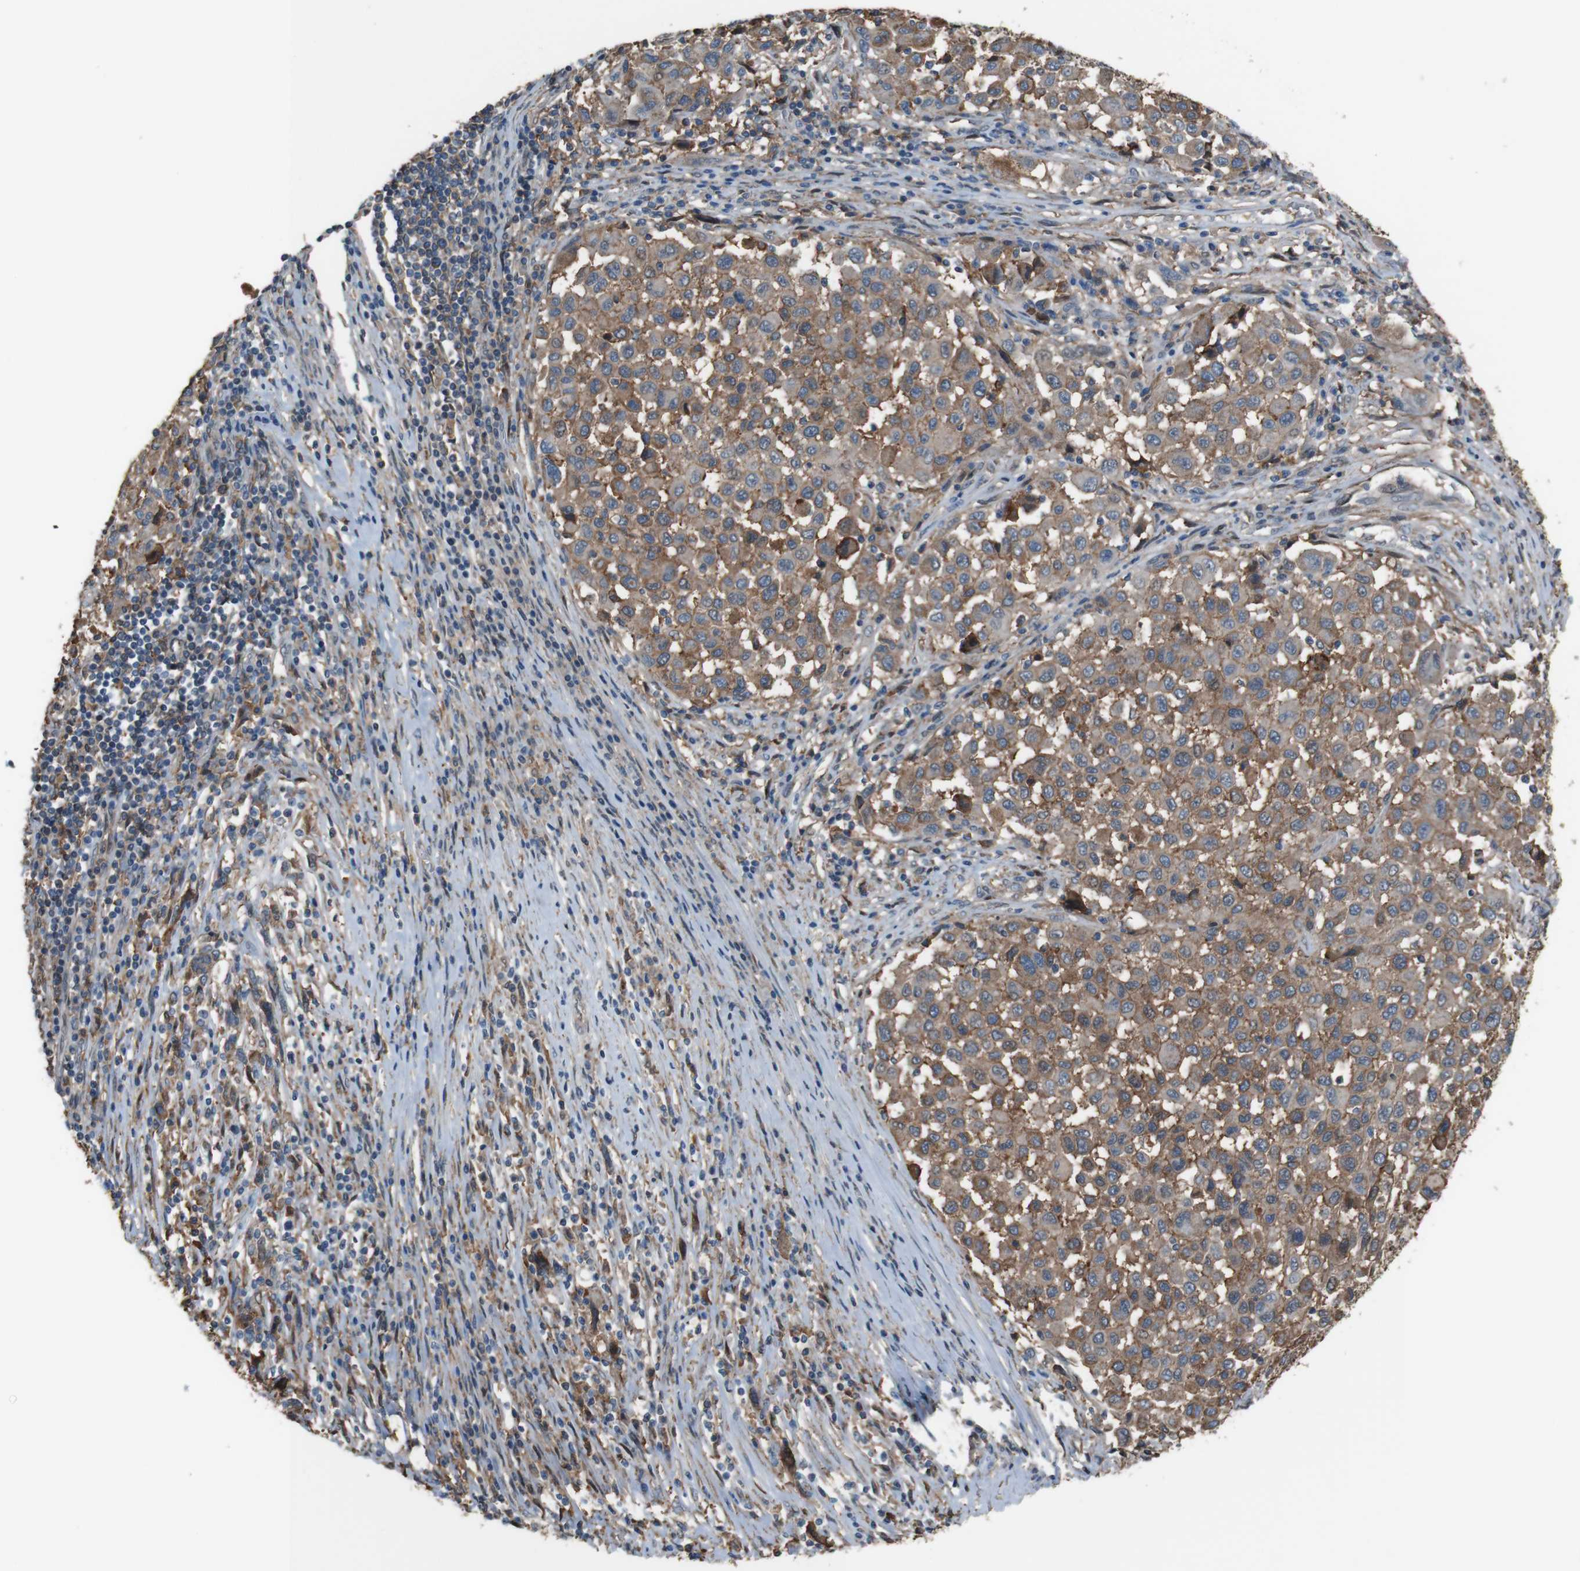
{"staining": {"intensity": "moderate", "quantity": ">75%", "location": "cytoplasmic/membranous"}, "tissue": "melanoma", "cell_type": "Tumor cells", "image_type": "cancer", "snomed": [{"axis": "morphology", "description": "Malignant melanoma, Metastatic site"}, {"axis": "topography", "description": "Lymph node"}], "caption": "Tumor cells reveal medium levels of moderate cytoplasmic/membranous staining in approximately >75% of cells in malignant melanoma (metastatic site). Using DAB (brown) and hematoxylin (blue) stains, captured at high magnification using brightfield microscopy.", "gene": "ATP2B1", "patient": {"sex": "male", "age": 61}}